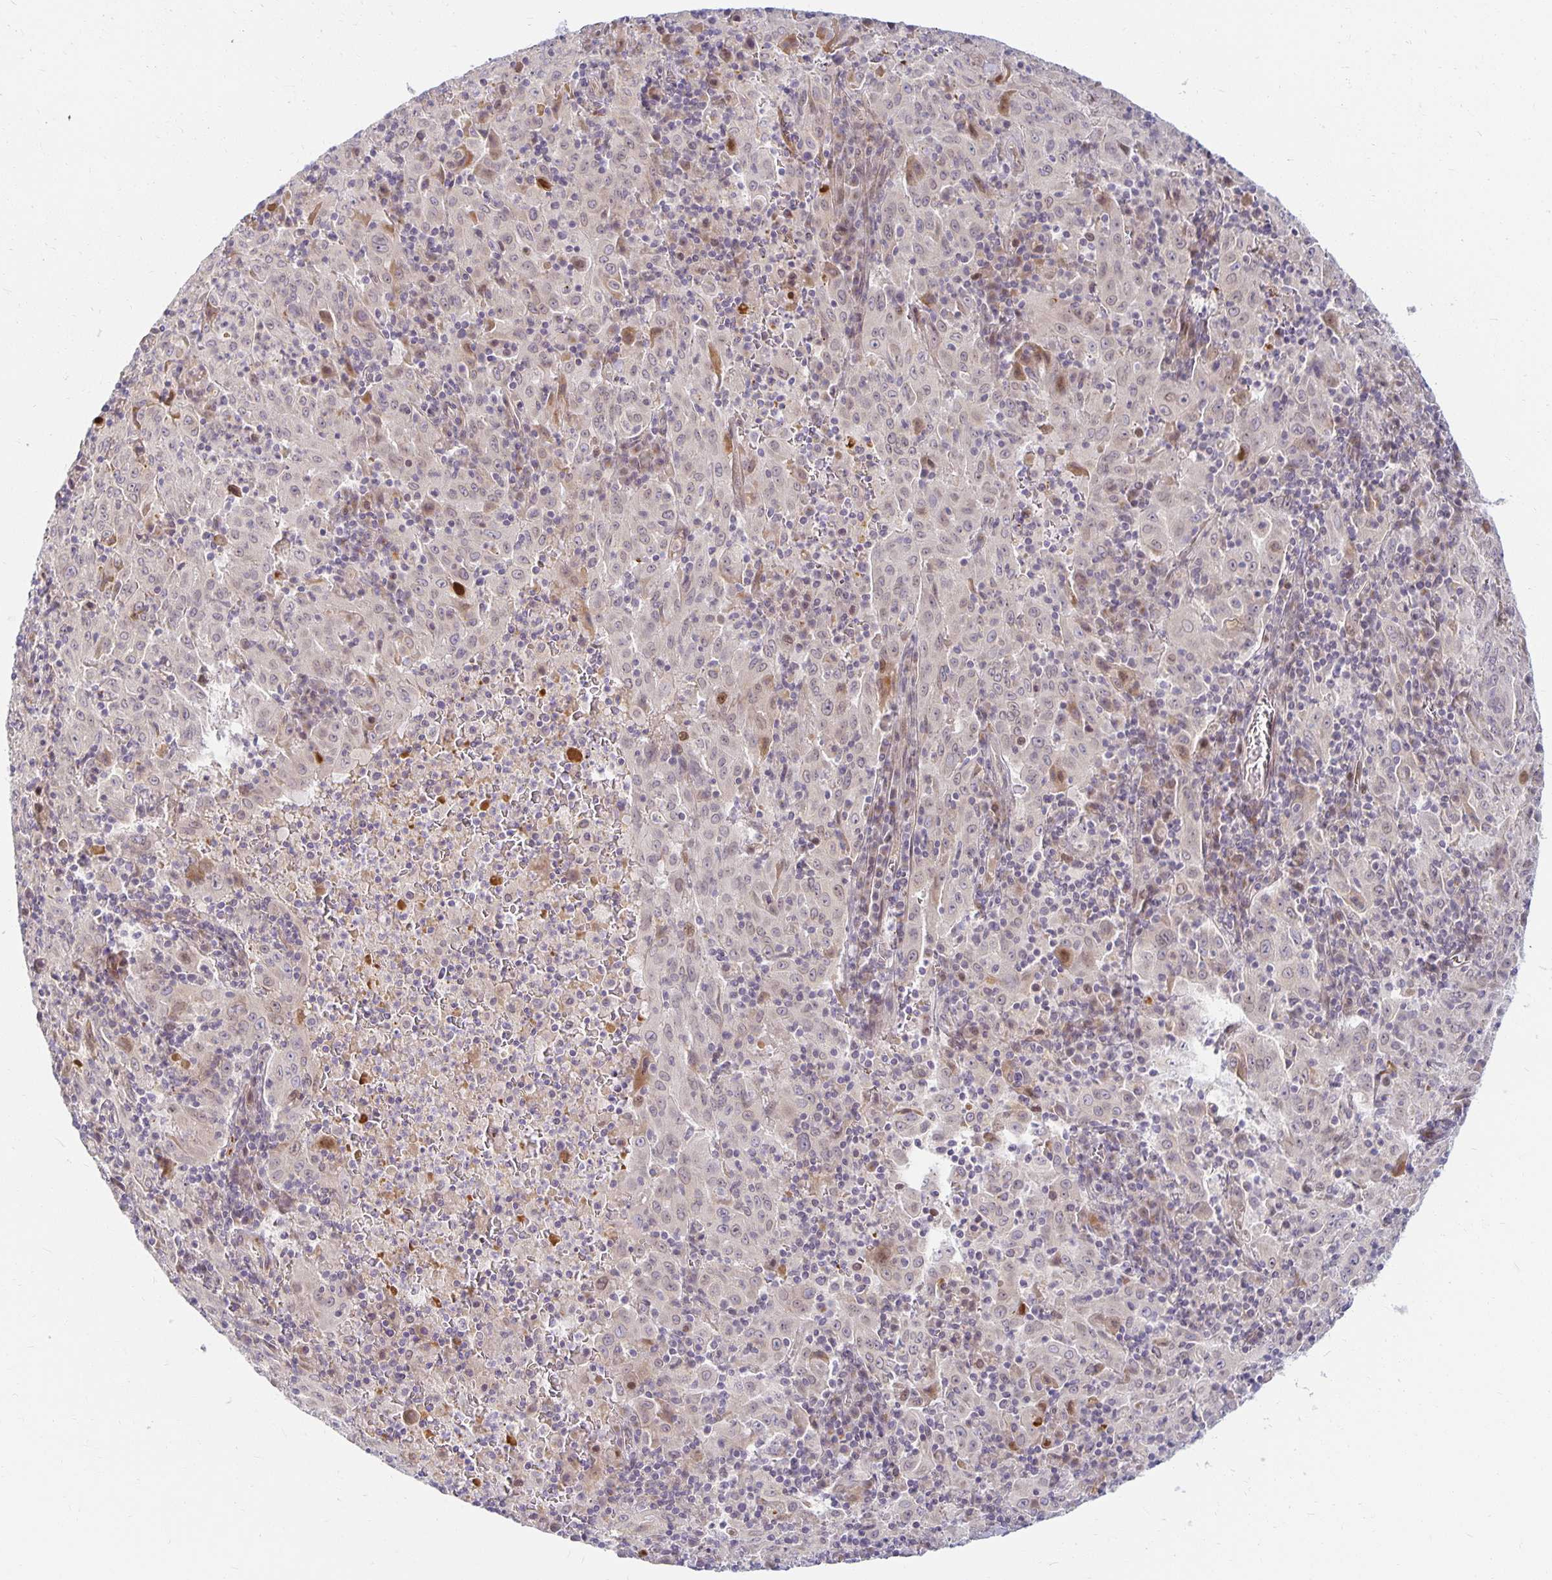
{"staining": {"intensity": "negative", "quantity": "none", "location": "none"}, "tissue": "pancreatic cancer", "cell_type": "Tumor cells", "image_type": "cancer", "snomed": [{"axis": "morphology", "description": "Adenocarcinoma, NOS"}, {"axis": "topography", "description": "Pancreas"}], "caption": "Pancreatic cancer was stained to show a protein in brown. There is no significant expression in tumor cells. (DAB (3,3'-diaminobenzidine) immunohistochemistry with hematoxylin counter stain).", "gene": "EHF", "patient": {"sex": "male", "age": 63}}